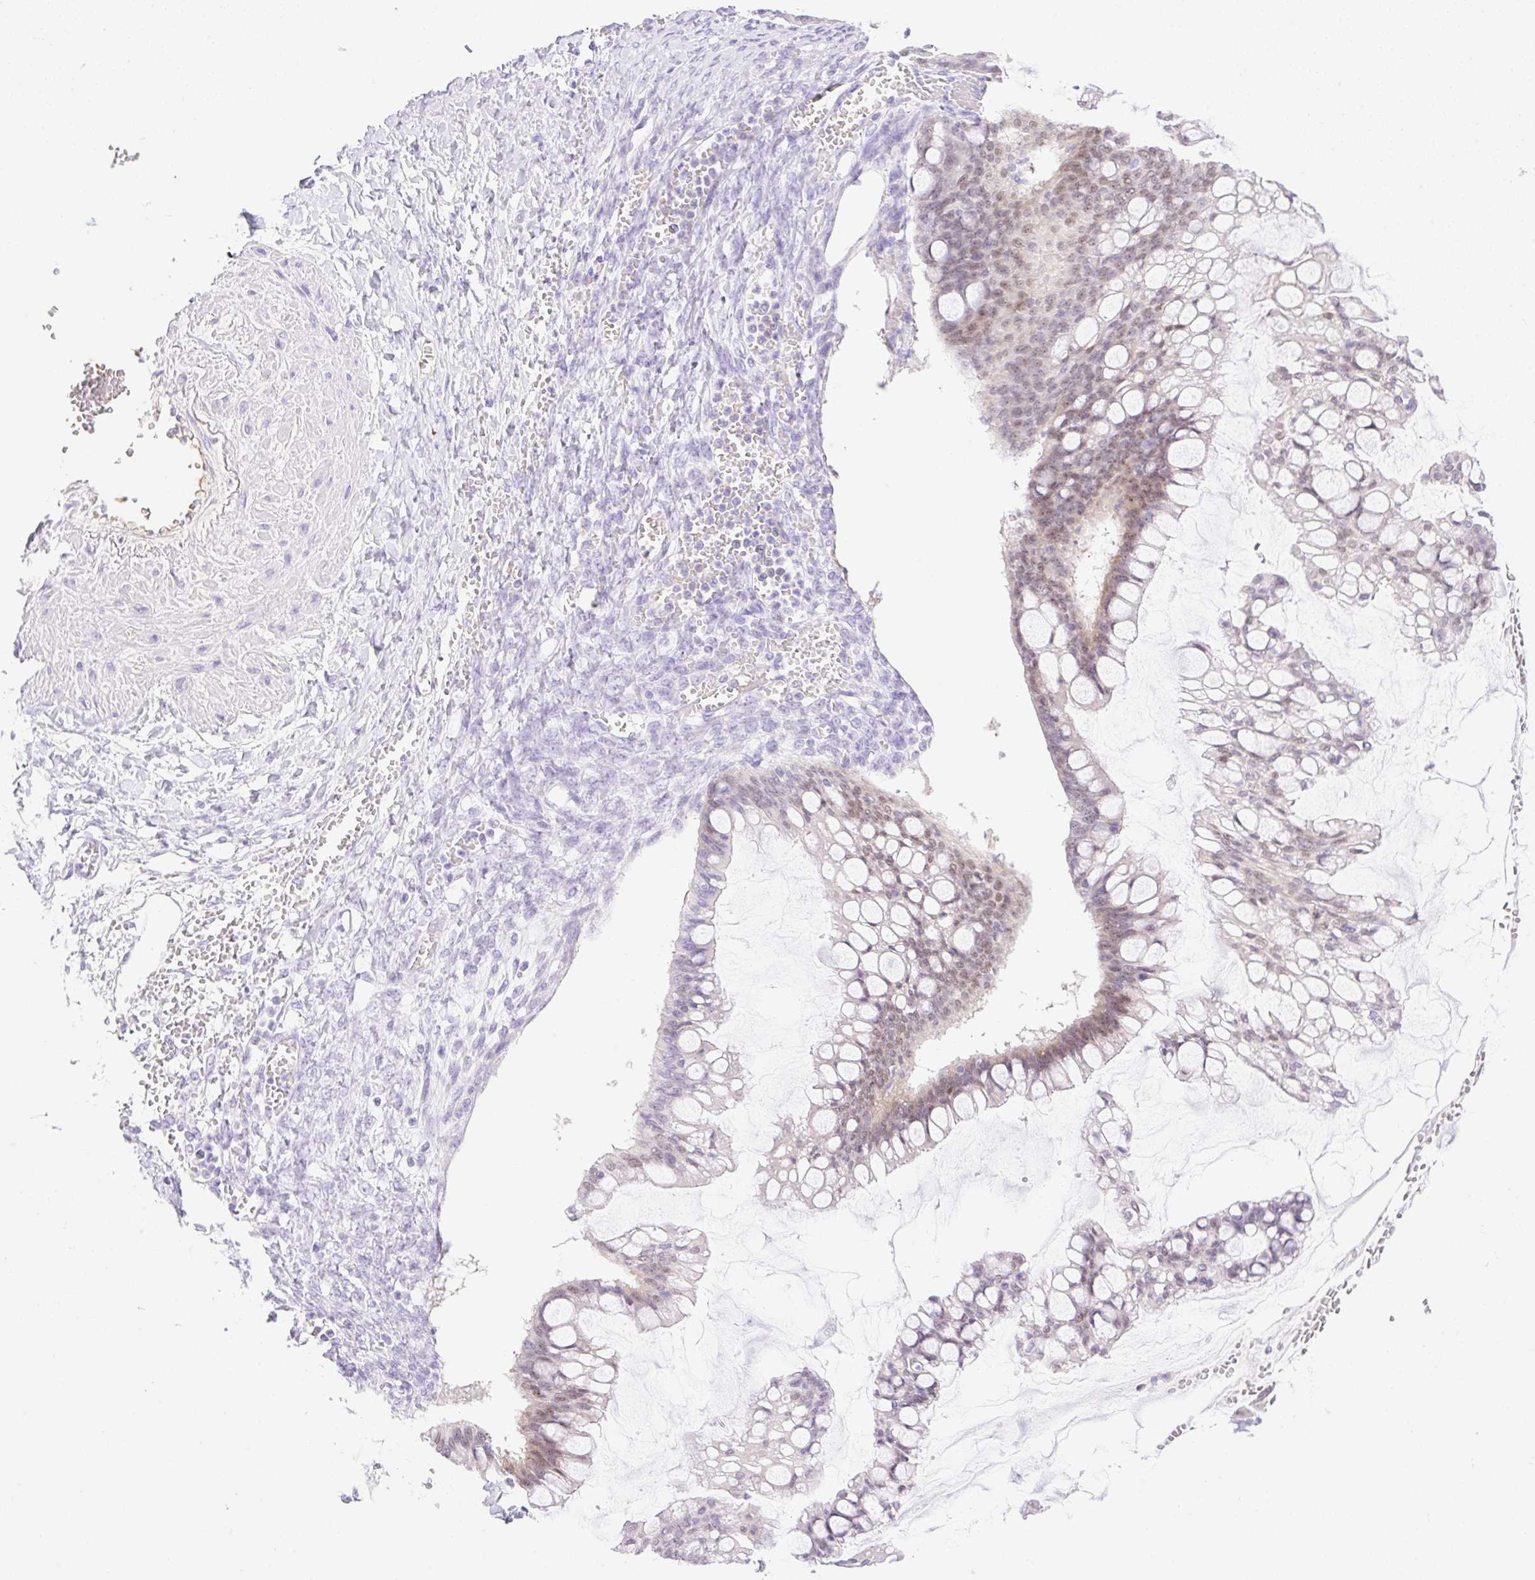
{"staining": {"intensity": "moderate", "quantity": "25%-75%", "location": "nuclear"}, "tissue": "ovarian cancer", "cell_type": "Tumor cells", "image_type": "cancer", "snomed": [{"axis": "morphology", "description": "Cystadenocarcinoma, mucinous, NOS"}, {"axis": "topography", "description": "Ovary"}], "caption": "A brown stain labels moderate nuclear staining of a protein in human ovarian mucinous cystadenocarcinoma tumor cells. The staining was performed using DAB (3,3'-diaminobenzidine), with brown indicating positive protein expression. Nuclei are stained blue with hematoxylin.", "gene": "CDX1", "patient": {"sex": "female", "age": 73}}